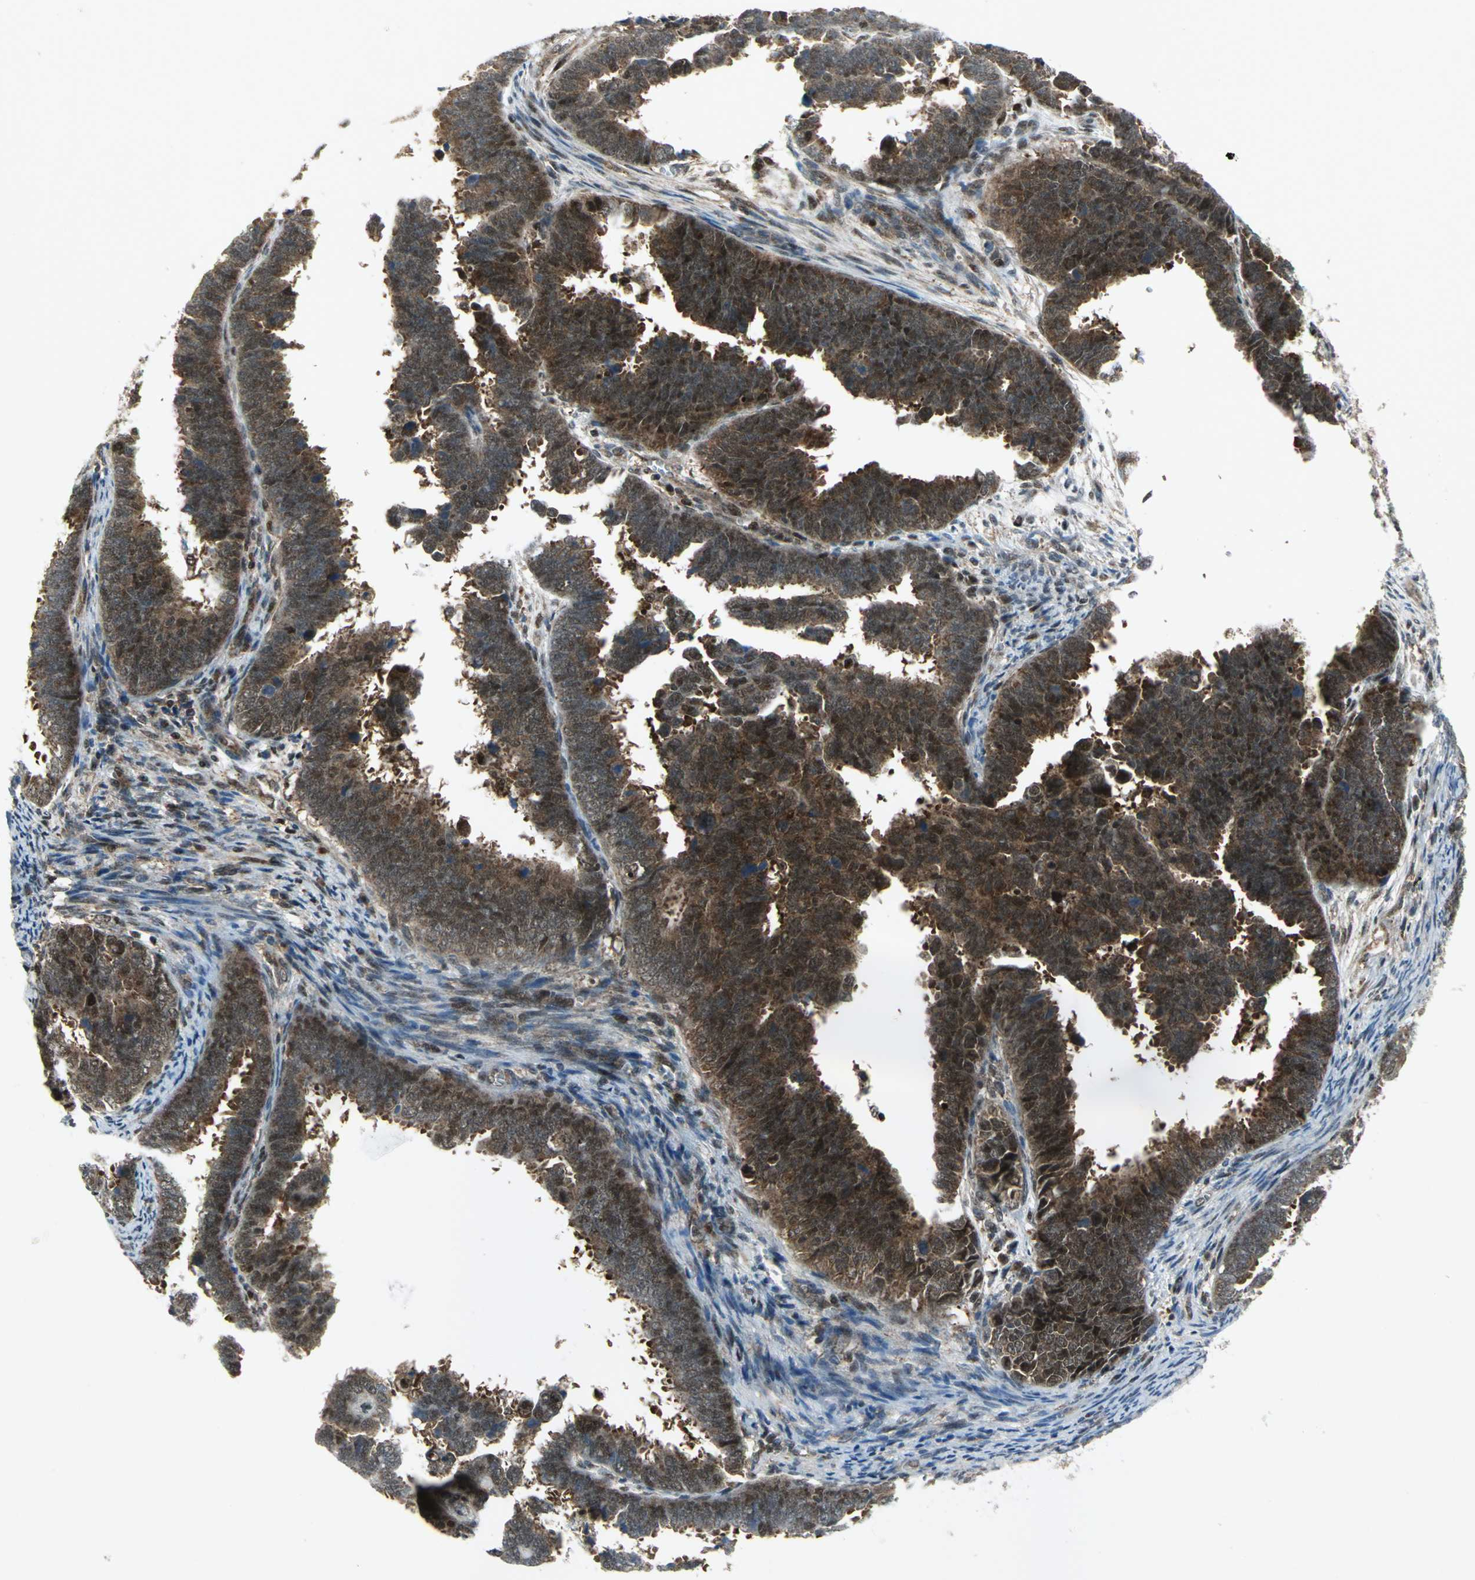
{"staining": {"intensity": "moderate", "quantity": "25%-75%", "location": "cytoplasmic/membranous,nuclear"}, "tissue": "endometrial cancer", "cell_type": "Tumor cells", "image_type": "cancer", "snomed": [{"axis": "morphology", "description": "Adenocarcinoma, NOS"}, {"axis": "topography", "description": "Endometrium"}], "caption": "The photomicrograph demonstrates staining of endometrial cancer (adenocarcinoma), revealing moderate cytoplasmic/membranous and nuclear protein staining (brown color) within tumor cells.", "gene": "PSMA4", "patient": {"sex": "female", "age": 75}}